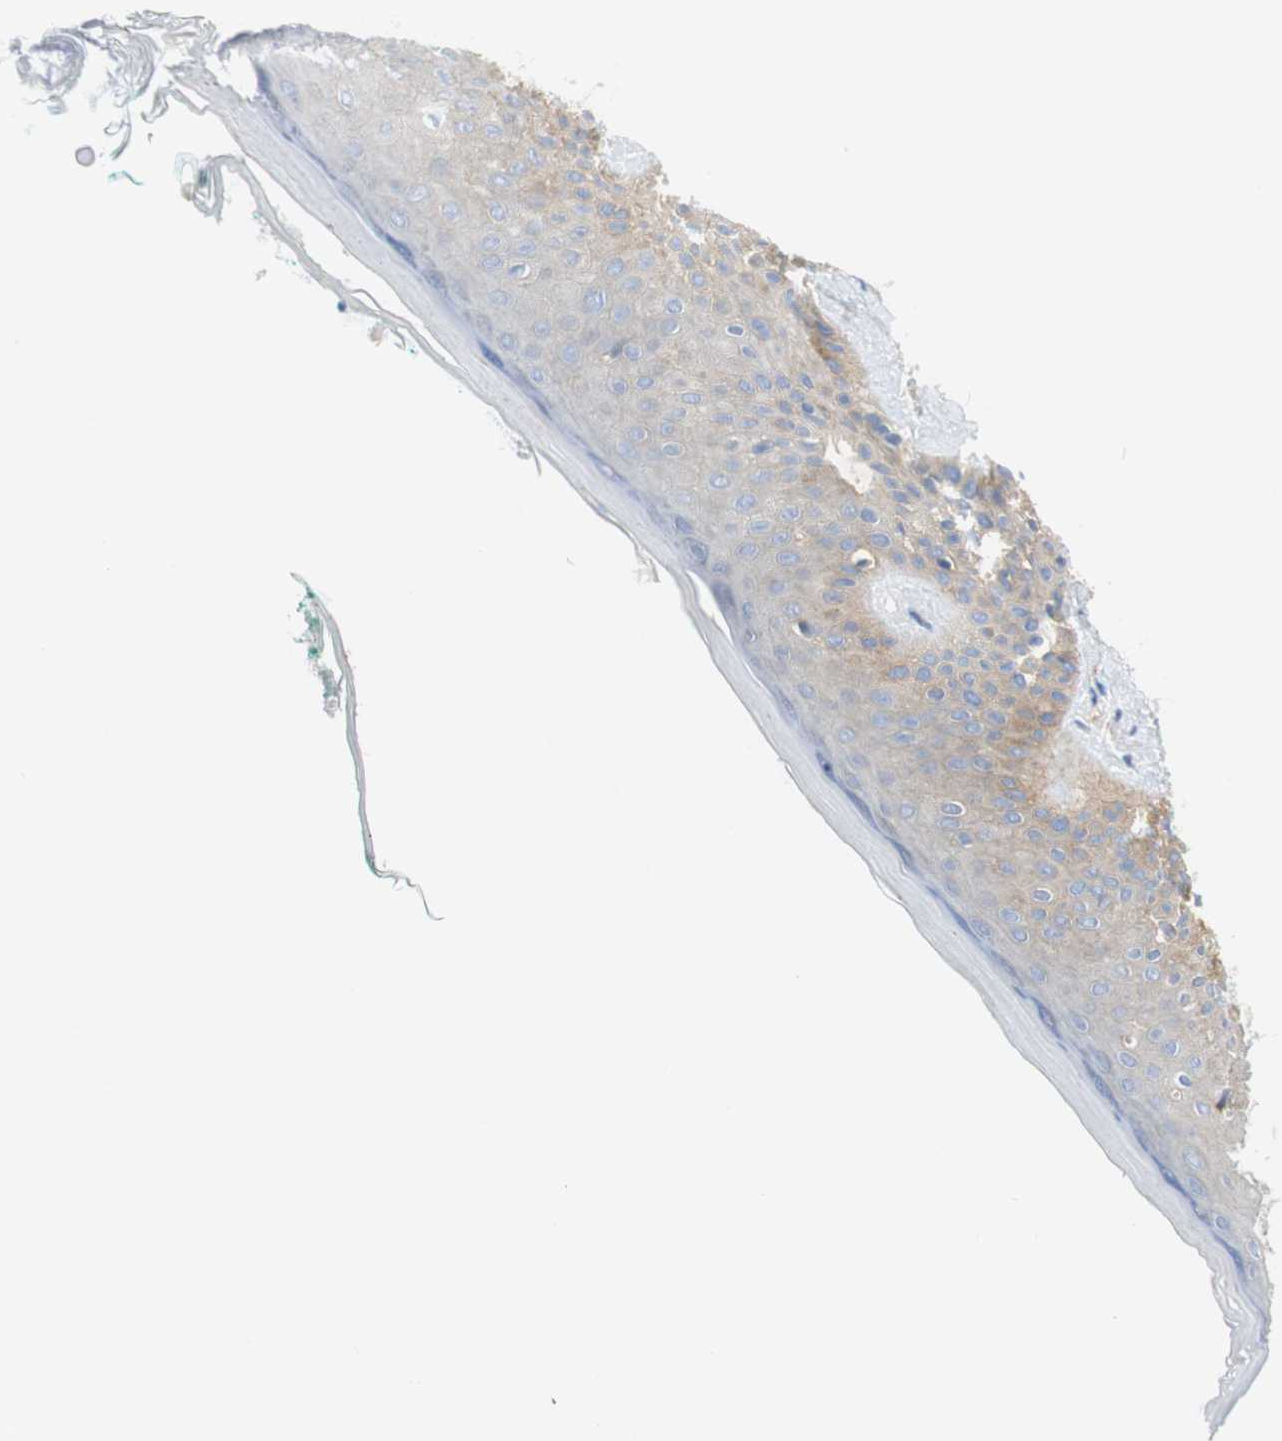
{"staining": {"intensity": "weak", "quantity": ">75%", "location": "cytoplasmic/membranous"}, "tissue": "skin cancer", "cell_type": "Tumor cells", "image_type": "cancer", "snomed": [{"axis": "morphology", "description": "Basal cell carcinoma"}, {"axis": "topography", "description": "Skin"}], "caption": "A low amount of weak cytoplasmic/membranous expression is seen in approximately >75% of tumor cells in basal cell carcinoma (skin) tissue. (DAB (3,3'-diaminobenzidine) IHC with brightfield microscopy, high magnification).", "gene": "ATP2B1", "patient": {"sex": "male", "age": 43}}